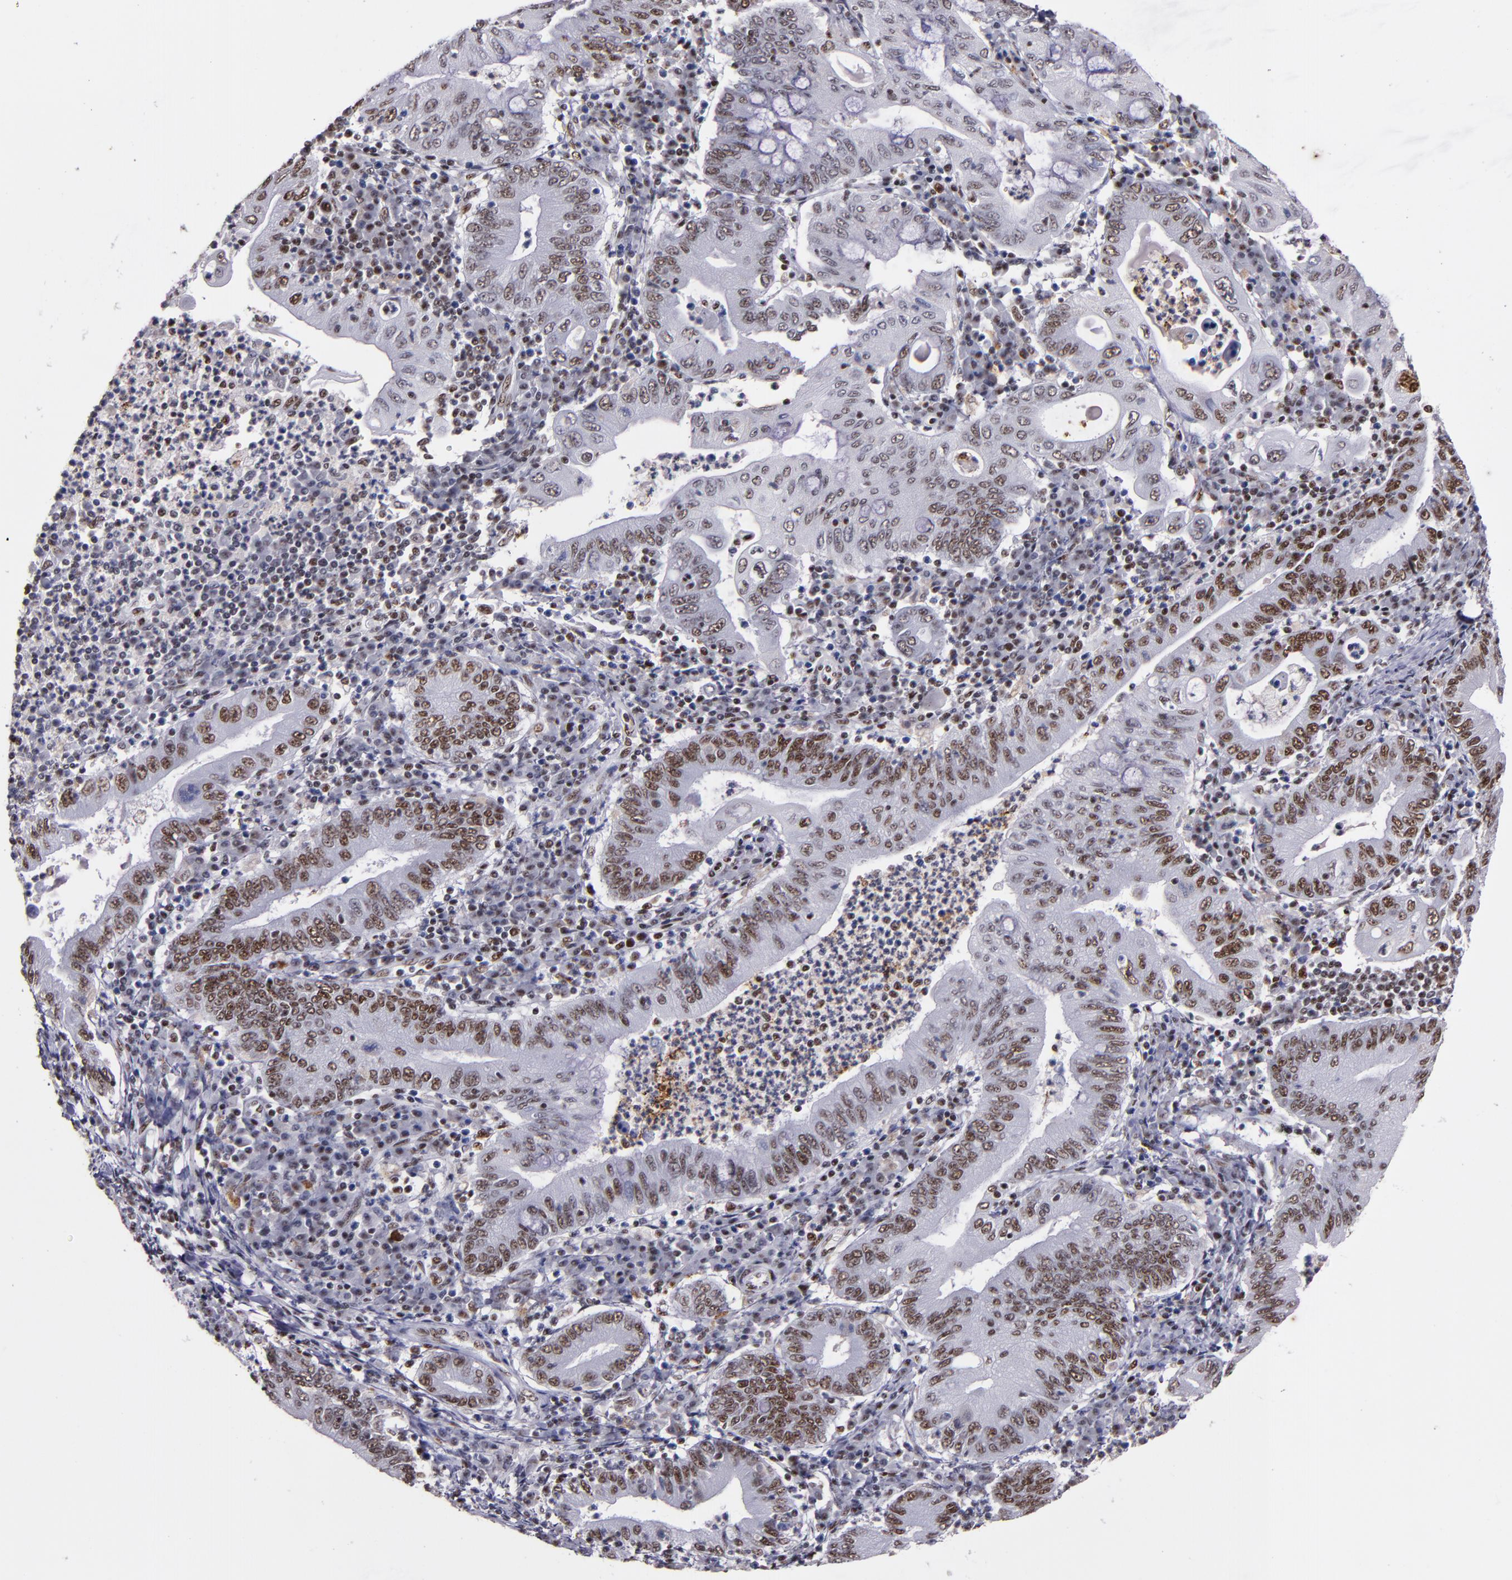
{"staining": {"intensity": "moderate", "quantity": ">75%", "location": "nuclear"}, "tissue": "stomach cancer", "cell_type": "Tumor cells", "image_type": "cancer", "snomed": [{"axis": "morphology", "description": "Normal tissue, NOS"}, {"axis": "morphology", "description": "Adenocarcinoma, NOS"}, {"axis": "topography", "description": "Esophagus"}, {"axis": "topography", "description": "Stomach, upper"}, {"axis": "topography", "description": "Peripheral nerve tissue"}], "caption": "A brown stain highlights moderate nuclear expression of a protein in human stomach adenocarcinoma tumor cells. The staining is performed using DAB brown chromogen to label protein expression. The nuclei are counter-stained blue using hematoxylin.", "gene": "PPP4R3A", "patient": {"sex": "male", "age": 62}}